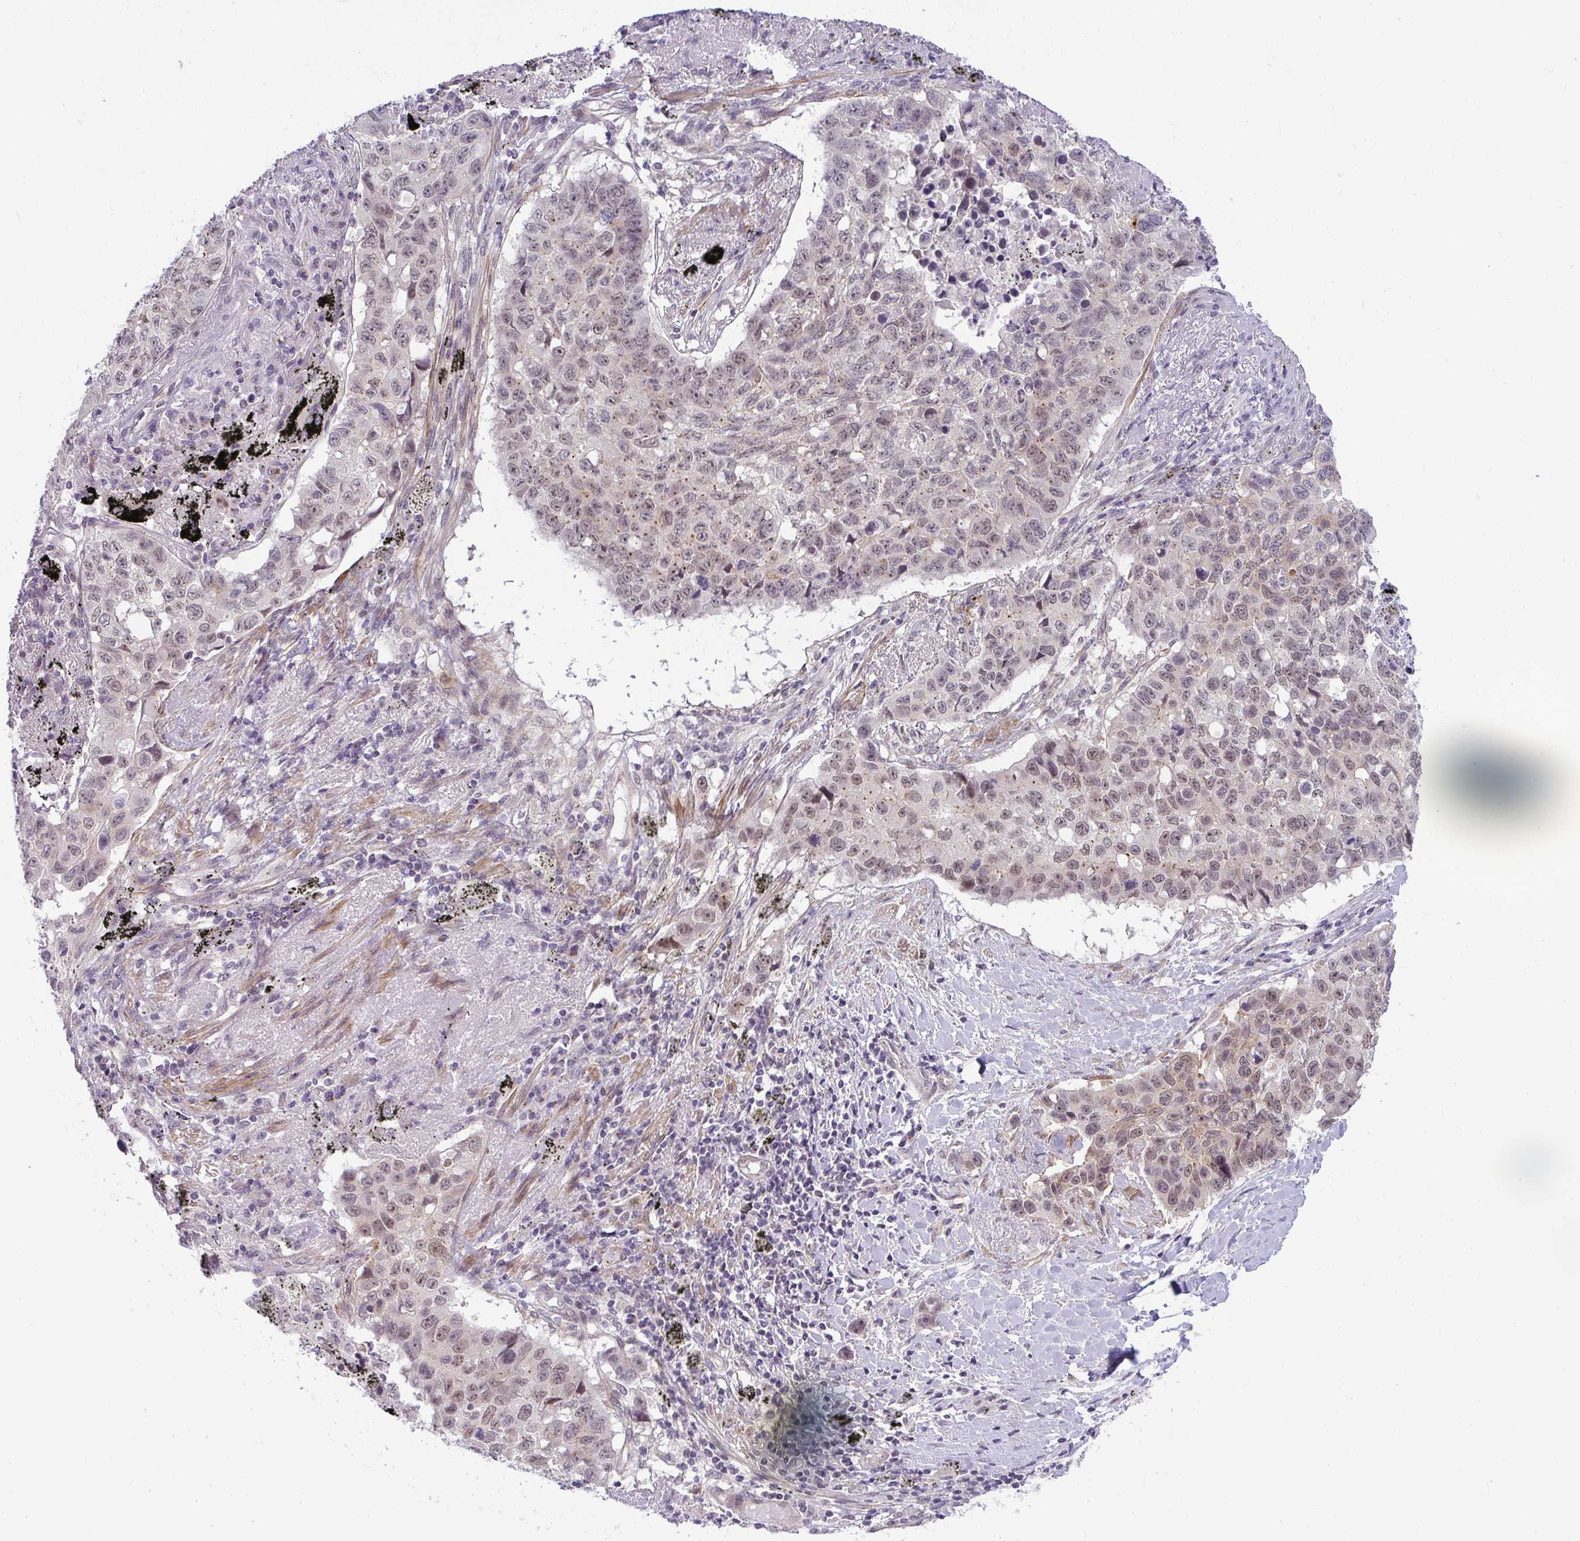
{"staining": {"intensity": "weak", "quantity": "25%-75%", "location": "nuclear"}, "tissue": "lung cancer", "cell_type": "Tumor cells", "image_type": "cancer", "snomed": [{"axis": "morphology", "description": "Squamous cell carcinoma, NOS"}, {"axis": "topography", "description": "Lung"}], "caption": "High-power microscopy captured an immunohistochemistry micrograph of lung cancer (squamous cell carcinoma), revealing weak nuclear staining in about 25%-75% of tumor cells.", "gene": "DZIP1", "patient": {"sex": "male", "age": 60}}